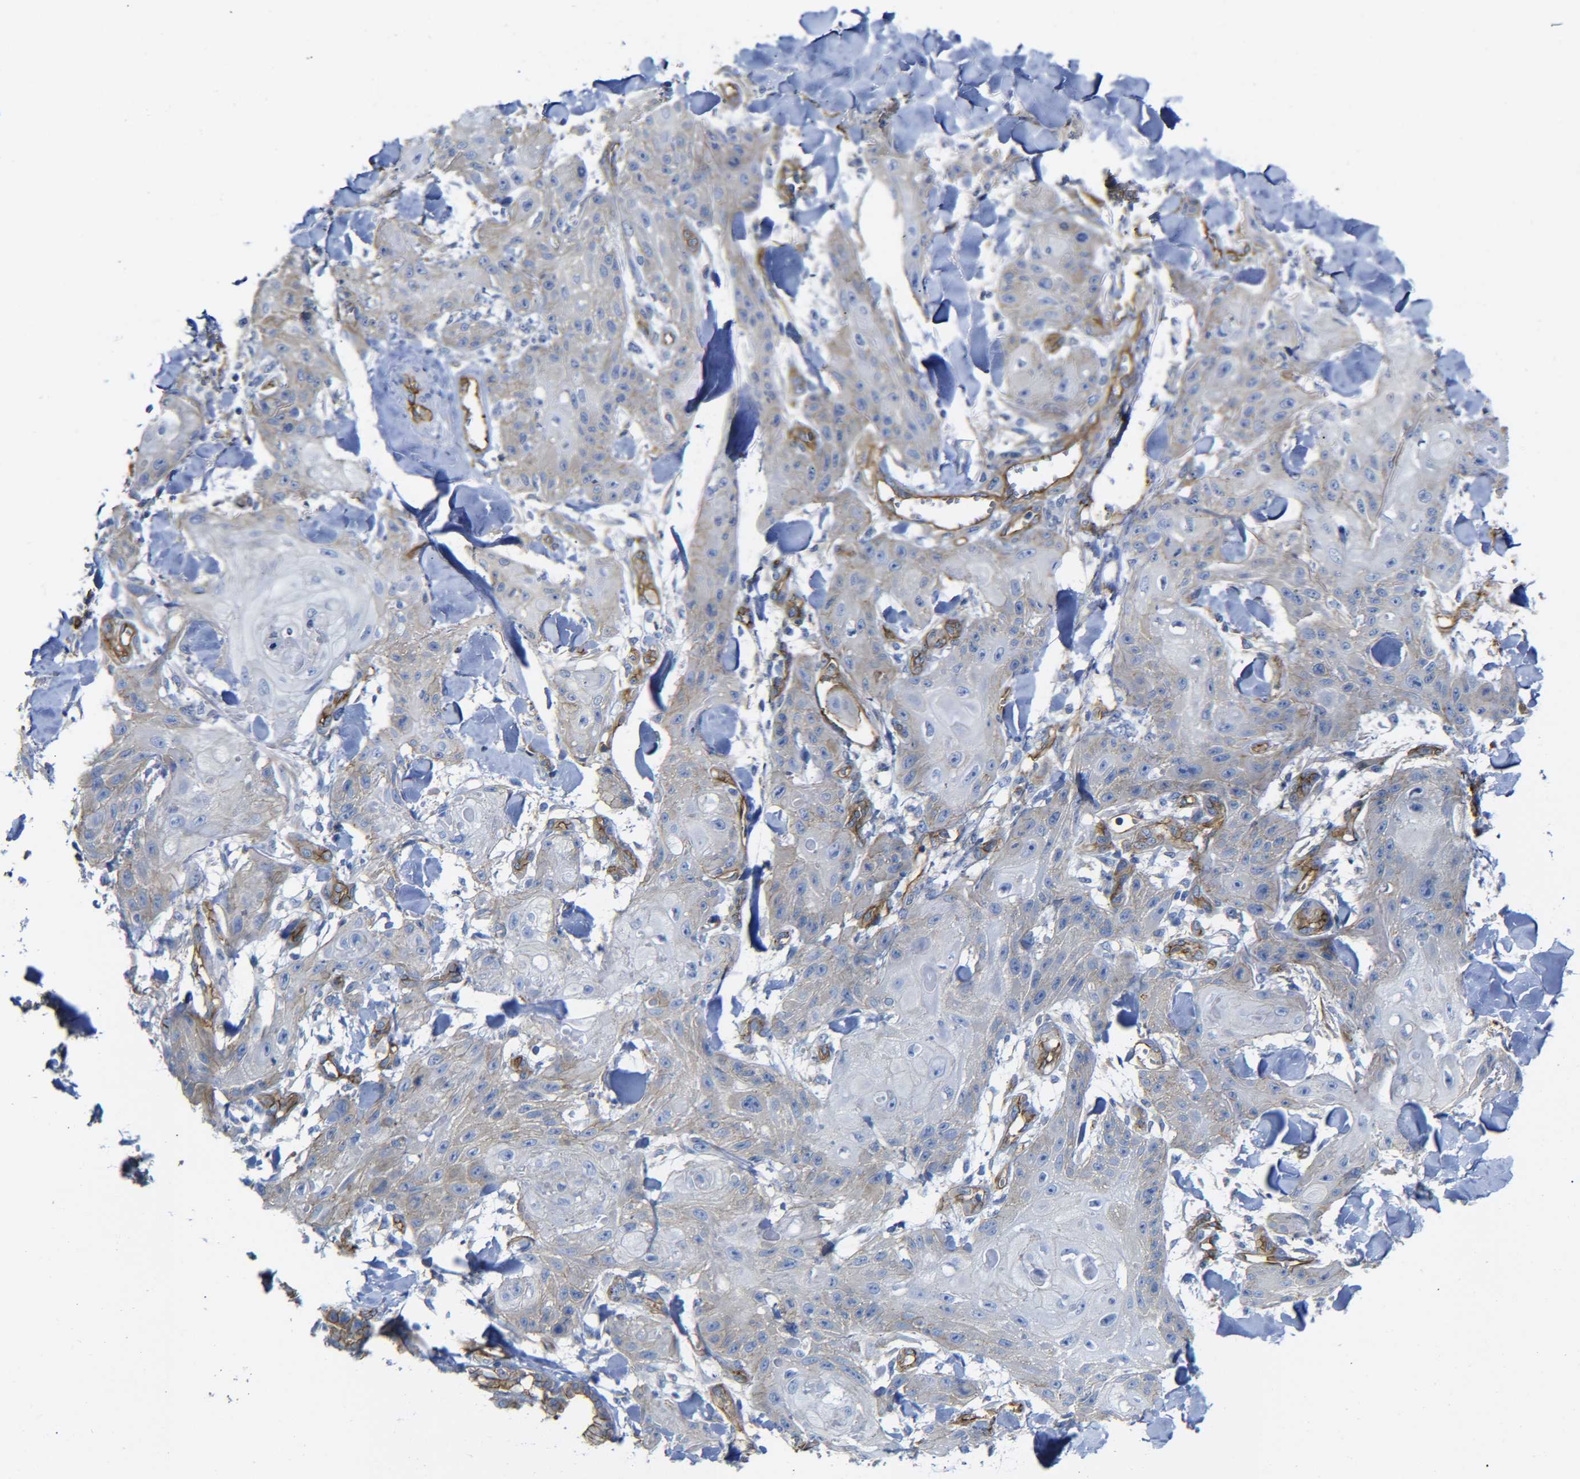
{"staining": {"intensity": "weak", "quantity": "25%-75%", "location": "cytoplasmic/membranous"}, "tissue": "skin cancer", "cell_type": "Tumor cells", "image_type": "cancer", "snomed": [{"axis": "morphology", "description": "Squamous cell carcinoma, NOS"}, {"axis": "topography", "description": "Skin"}], "caption": "Skin cancer was stained to show a protein in brown. There is low levels of weak cytoplasmic/membranous positivity in about 25%-75% of tumor cells. (IHC, brightfield microscopy, high magnification).", "gene": "SPTBN1", "patient": {"sex": "male", "age": 74}}